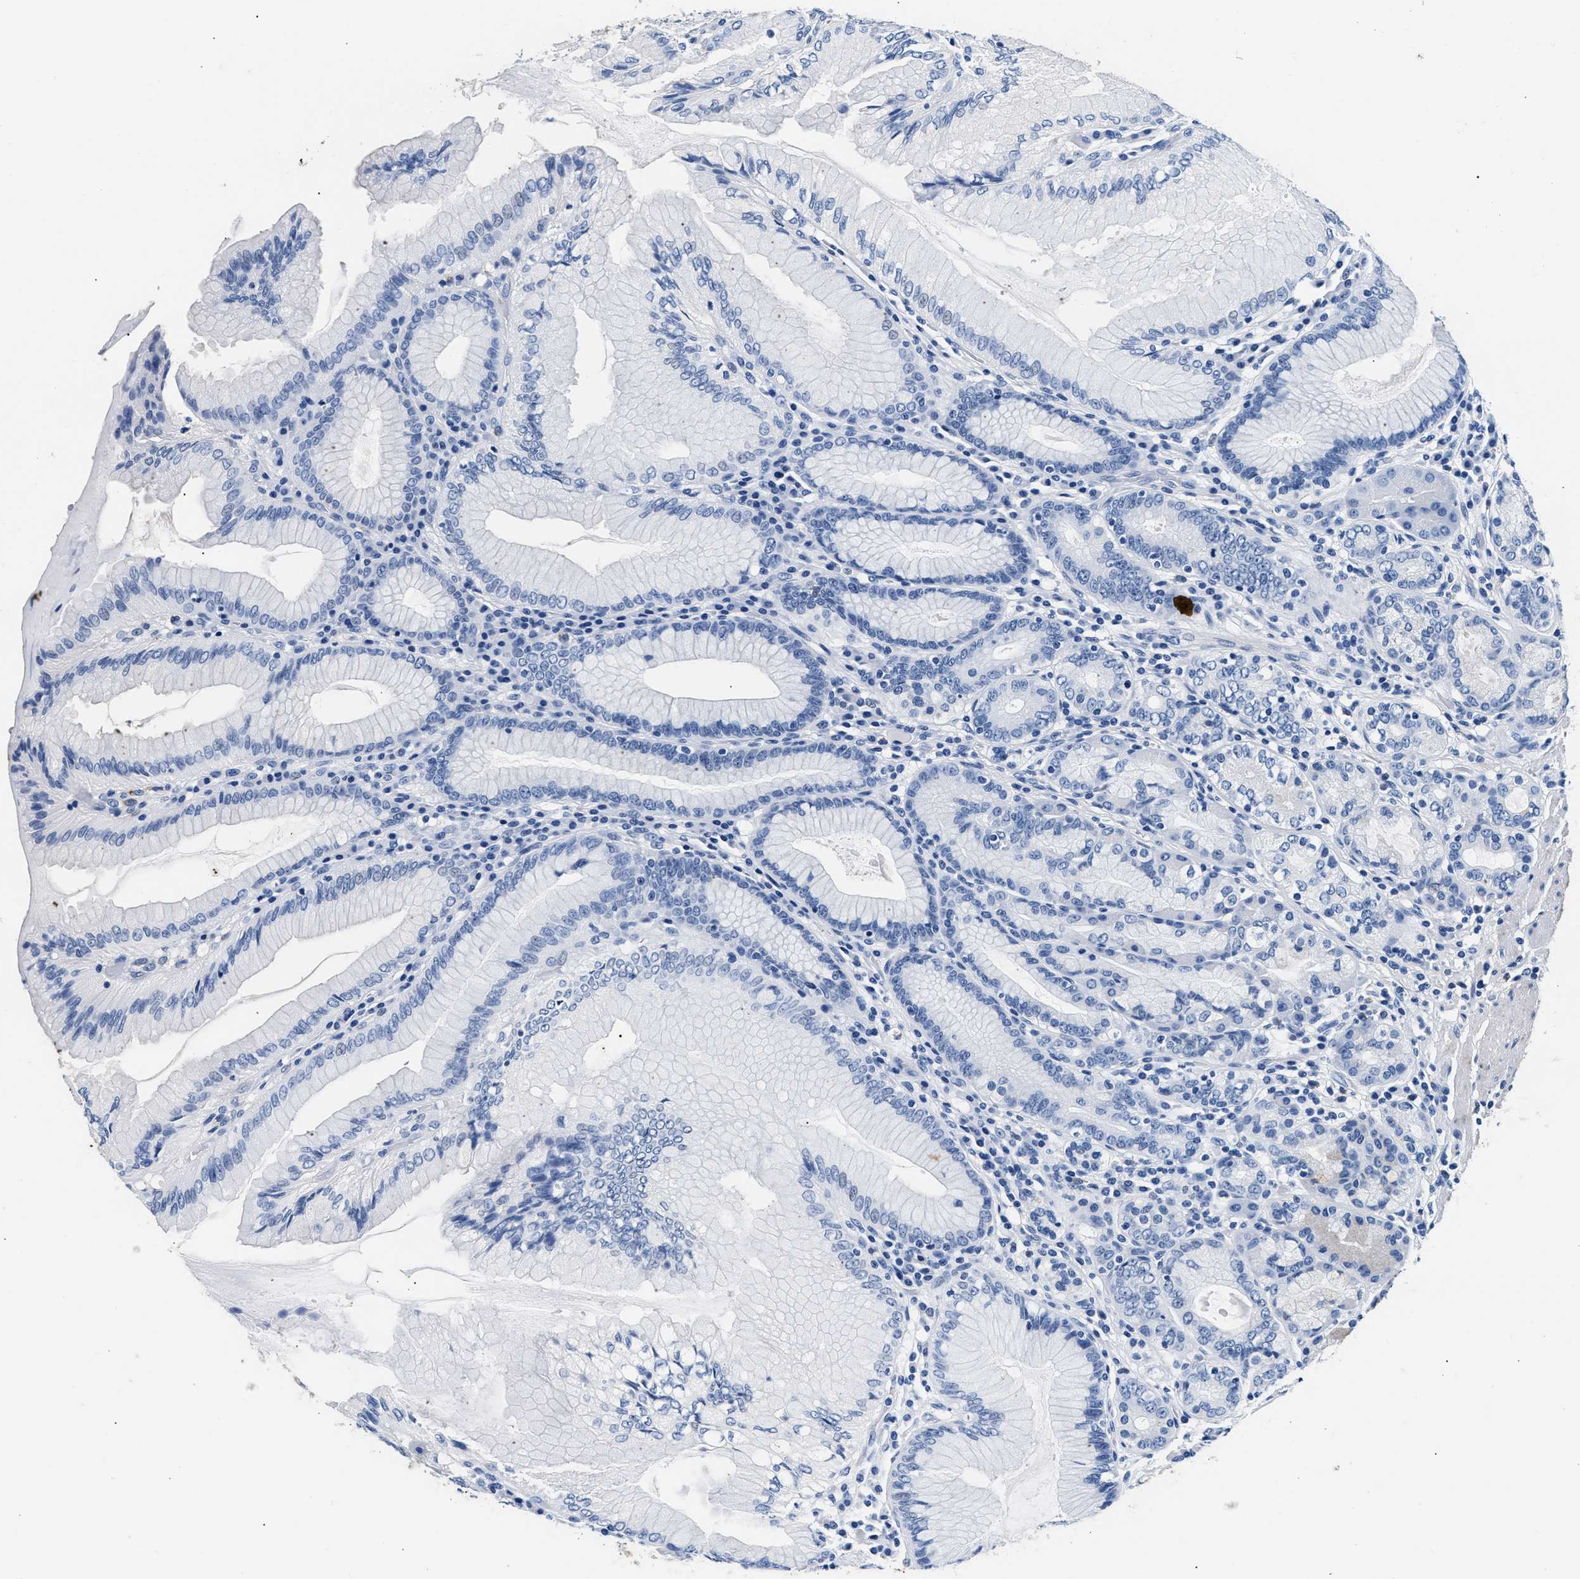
{"staining": {"intensity": "weak", "quantity": "<25%", "location": "cytoplasmic/membranous"}, "tissue": "stomach", "cell_type": "Glandular cells", "image_type": "normal", "snomed": [{"axis": "morphology", "description": "Normal tissue, NOS"}, {"axis": "topography", "description": "Stomach, lower"}], "caption": "Immunohistochemistry photomicrograph of unremarkable stomach: human stomach stained with DAB displays no significant protein staining in glandular cells. The staining was performed using DAB to visualize the protein expression in brown, while the nuclei were stained in blue with hematoxylin (Magnification: 20x).", "gene": "TNR", "patient": {"sex": "female", "age": 76}}